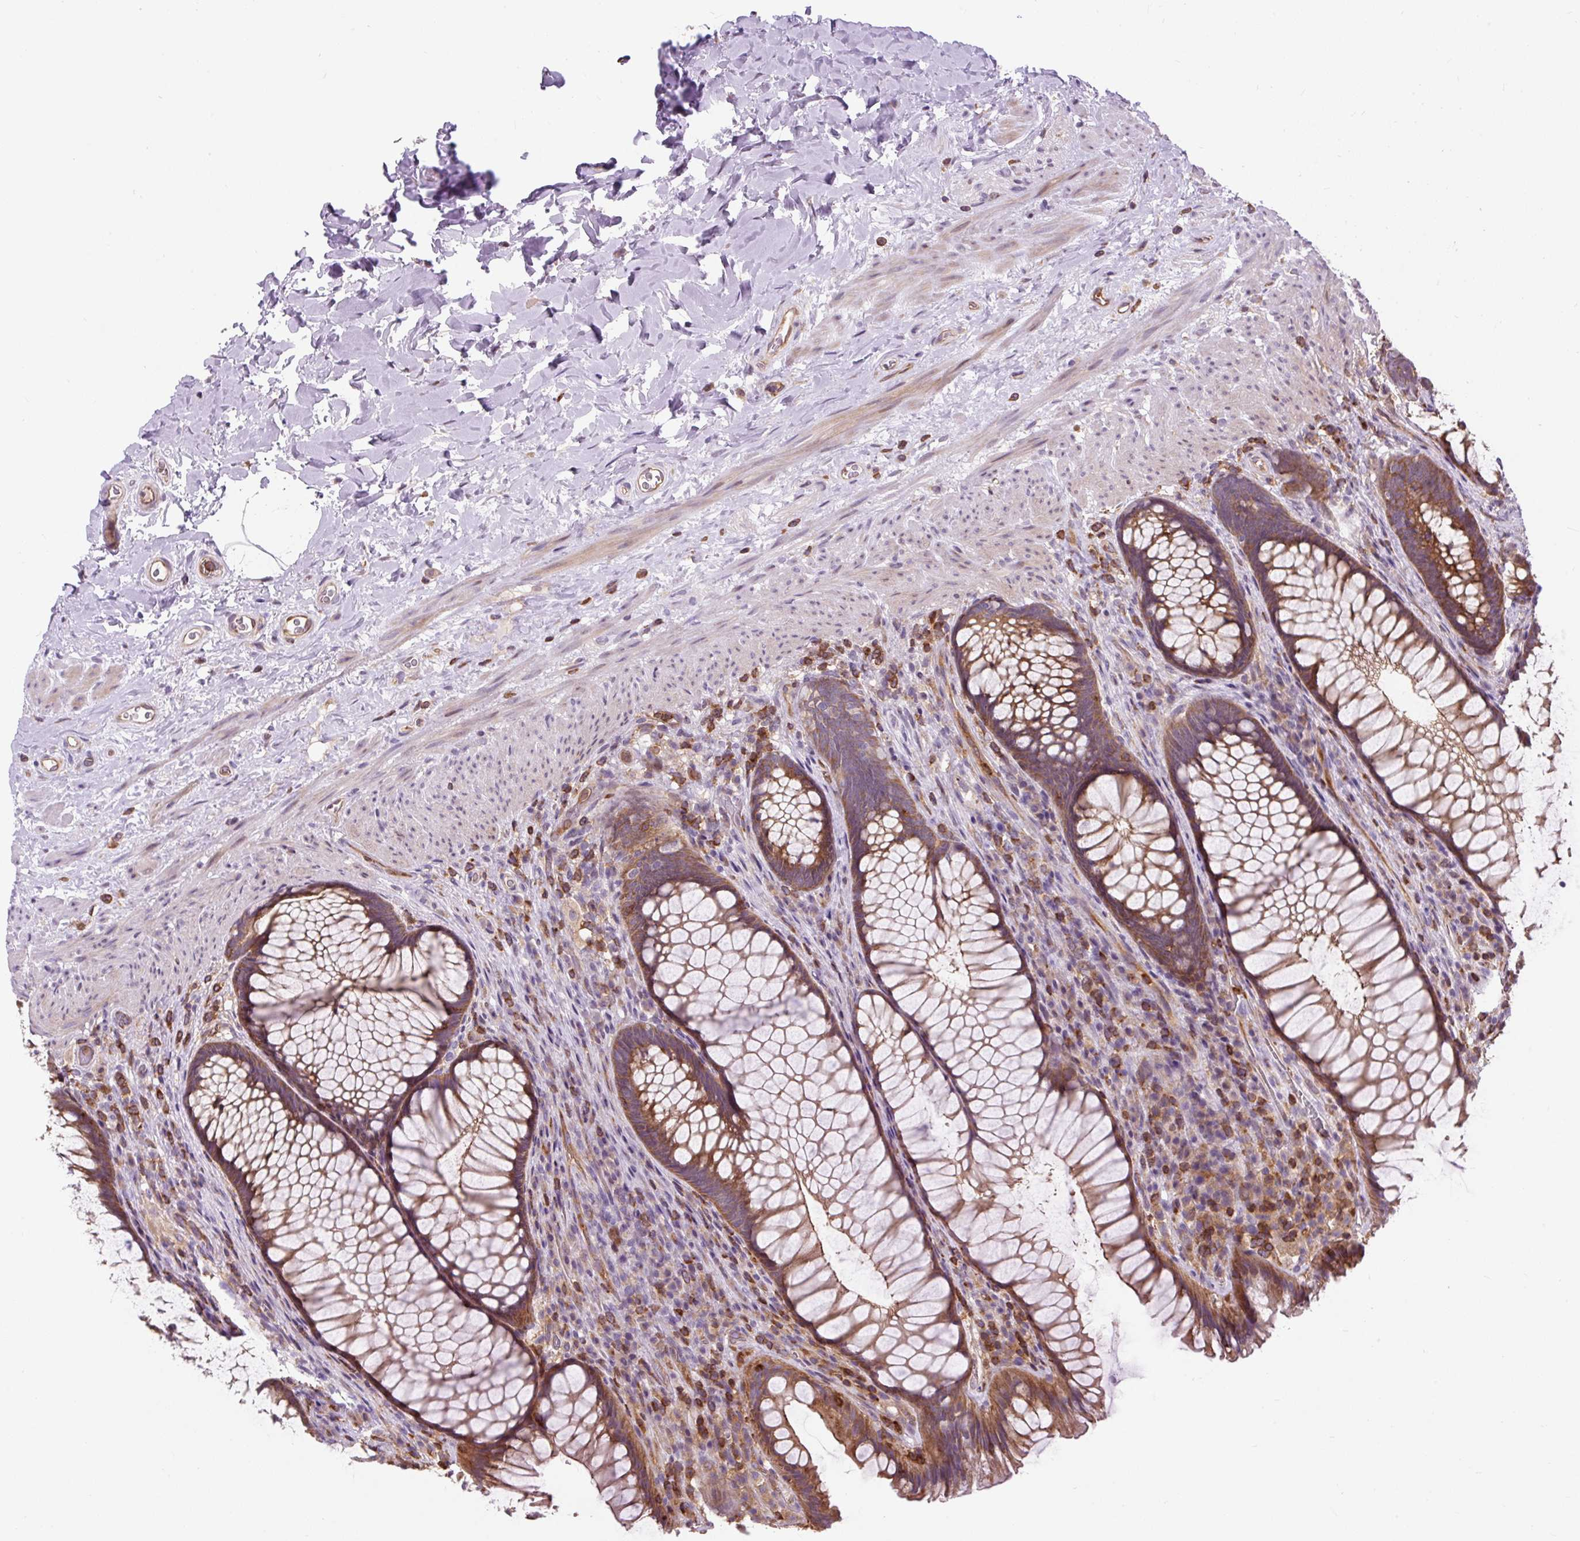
{"staining": {"intensity": "moderate", "quantity": ">75%", "location": "cytoplasmic/membranous"}, "tissue": "rectum", "cell_type": "Glandular cells", "image_type": "normal", "snomed": [{"axis": "morphology", "description": "Normal tissue, NOS"}, {"axis": "topography", "description": "Rectum"}], "caption": "The histopathology image displays immunohistochemical staining of normal rectum. There is moderate cytoplasmic/membranous positivity is present in approximately >75% of glandular cells.", "gene": "CISD3", "patient": {"sex": "male", "age": 53}}